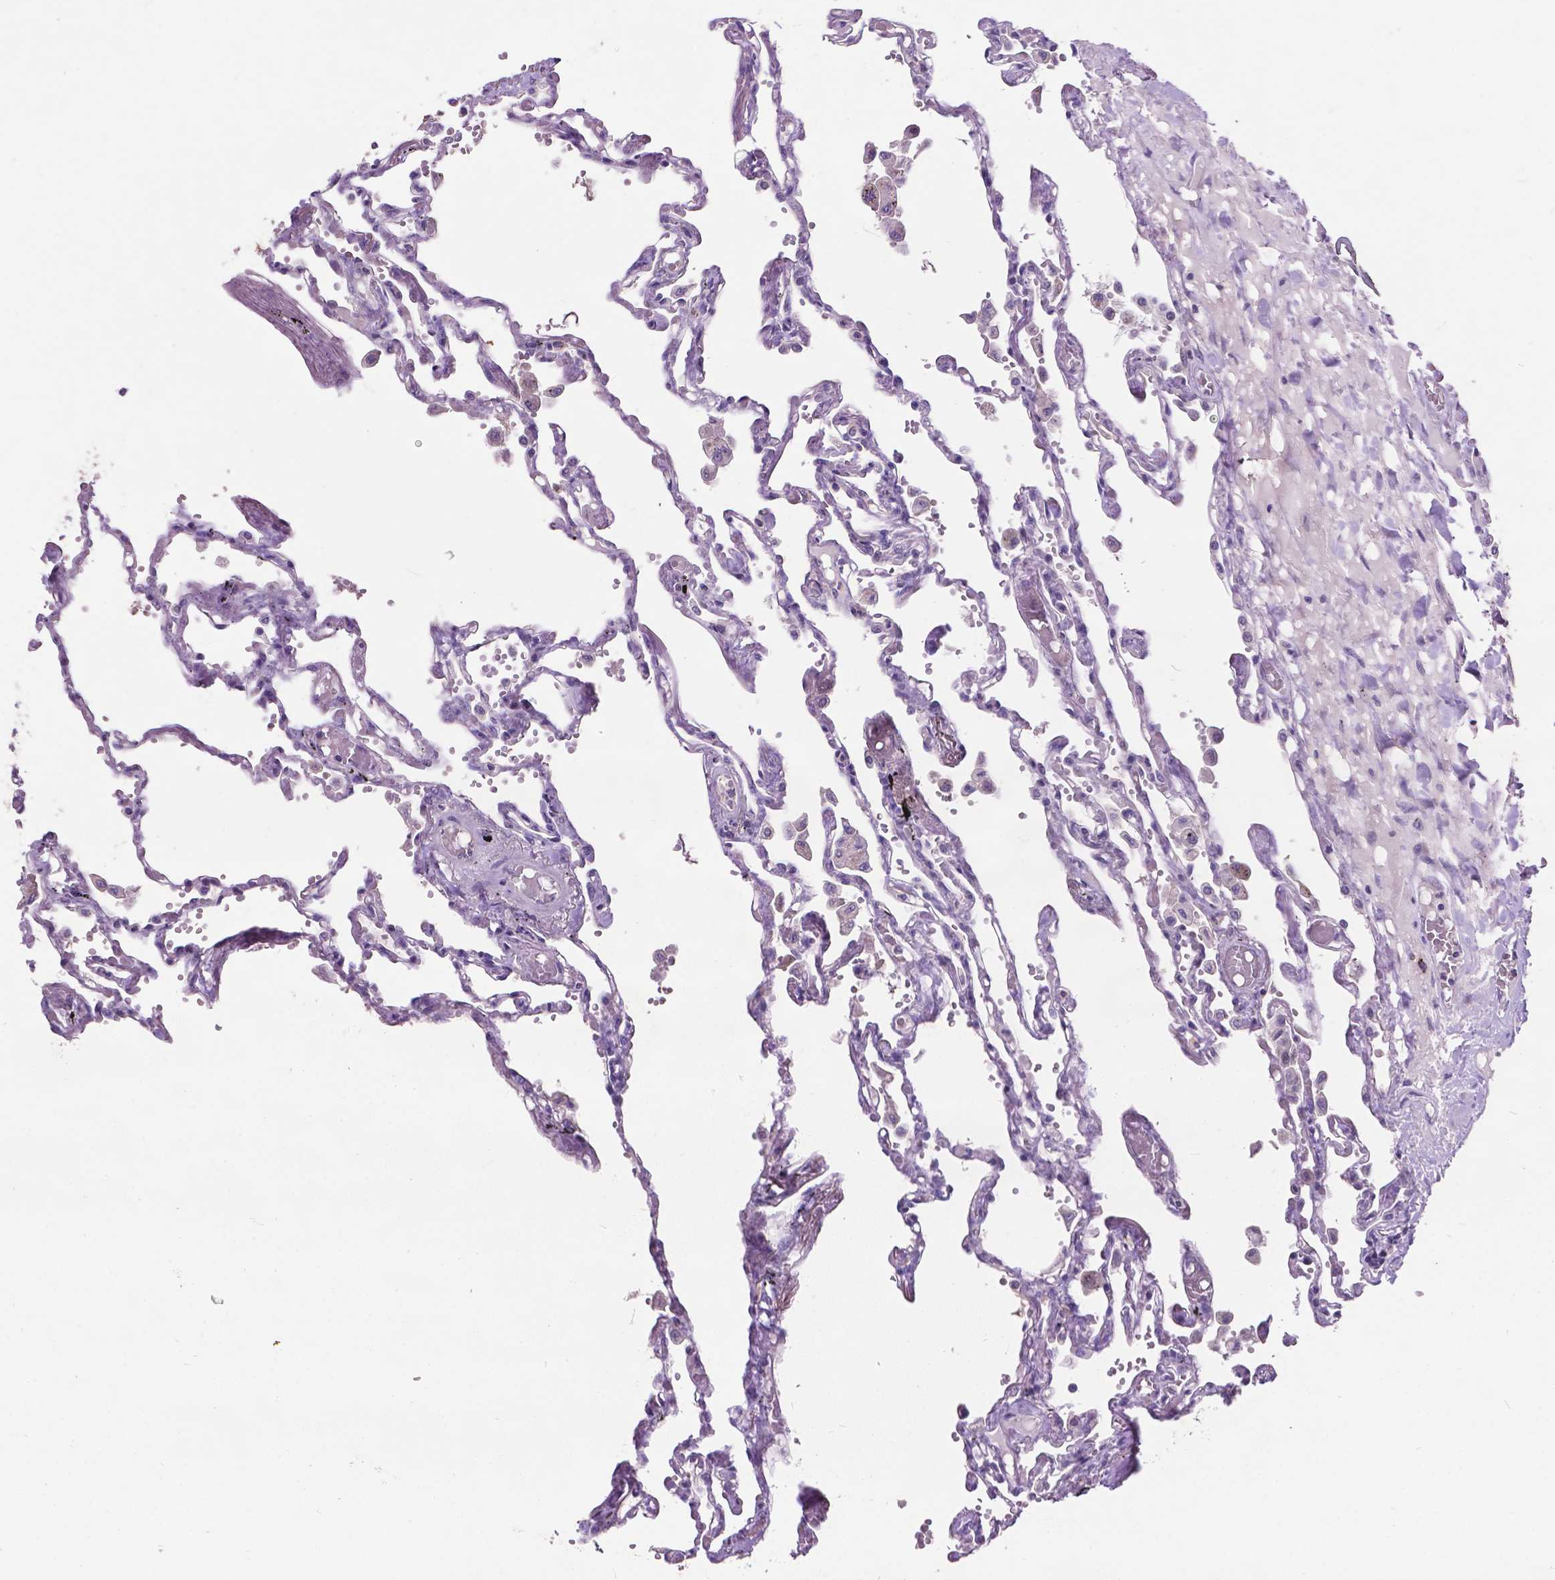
{"staining": {"intensity": "negative", "quantity": "none", "location": "none"}, "tissue": "lung", "cell_type": "Alveolar cells", "image_type": "normal", "snomed": [{"axis": "morphology", "description": "Normal tissue, NOS"}, {"axis": "morphology", "description": "Adenocarcinoma, NOS"}, {"axis": "topography", "description": "Cartilage tissue"}, {"axis": "topography", "description": "Lung"}], "caption": "A micrograph of lung stained for a protein demonstrates no brown staining in alveolar cells. (DAB (3,3'-diaminobenzidine) immunohistochemistry (IHC) visualized using brightfield microscopy, high magnification).", "gene": "PLSCR1", "patient": {"sex": "female", "age": 67}}